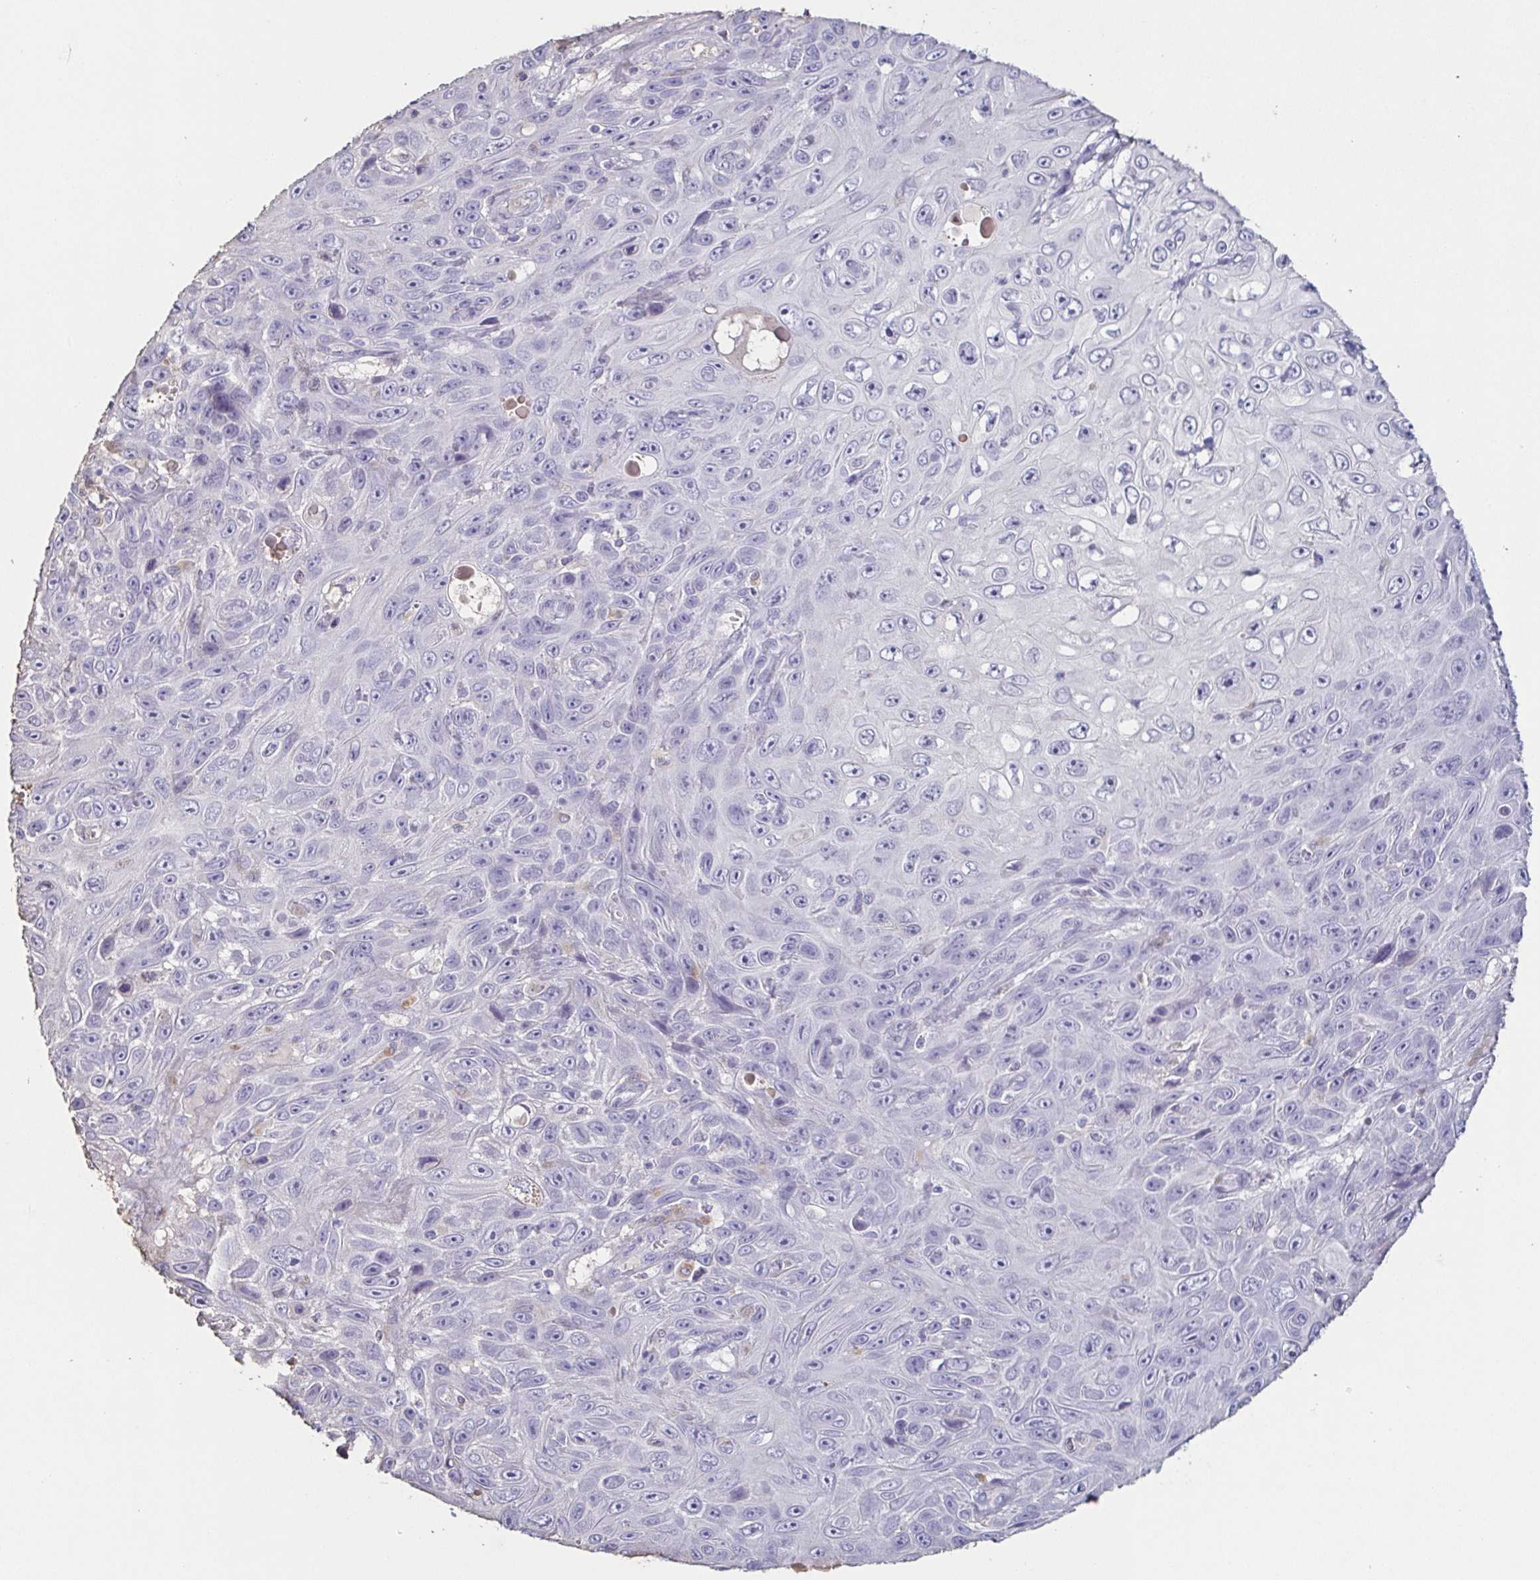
{"staining": {"intensity": "negative", "quantity": "none", "location": "none"}, "tissue": "skin cancer", "cell_type": "Tumor cells", "image_type": "cancer", "snomed": [{"axis": "morphology", "description": "Squamous cell carcinoma, NOS"}, {"axis": "topography", "description": "Skin"}], "caption": "Immunohistochemistry (IHC) photomicrograph of neoplastic tissue: human squamous cell carcinoma (skin) stained with DAB (3,3'-diaminobenzidine) reveals no significant protein staining in tumor cells.", "gene": "BPIFA2", "patient": {"sex": "male", "age": 82}}